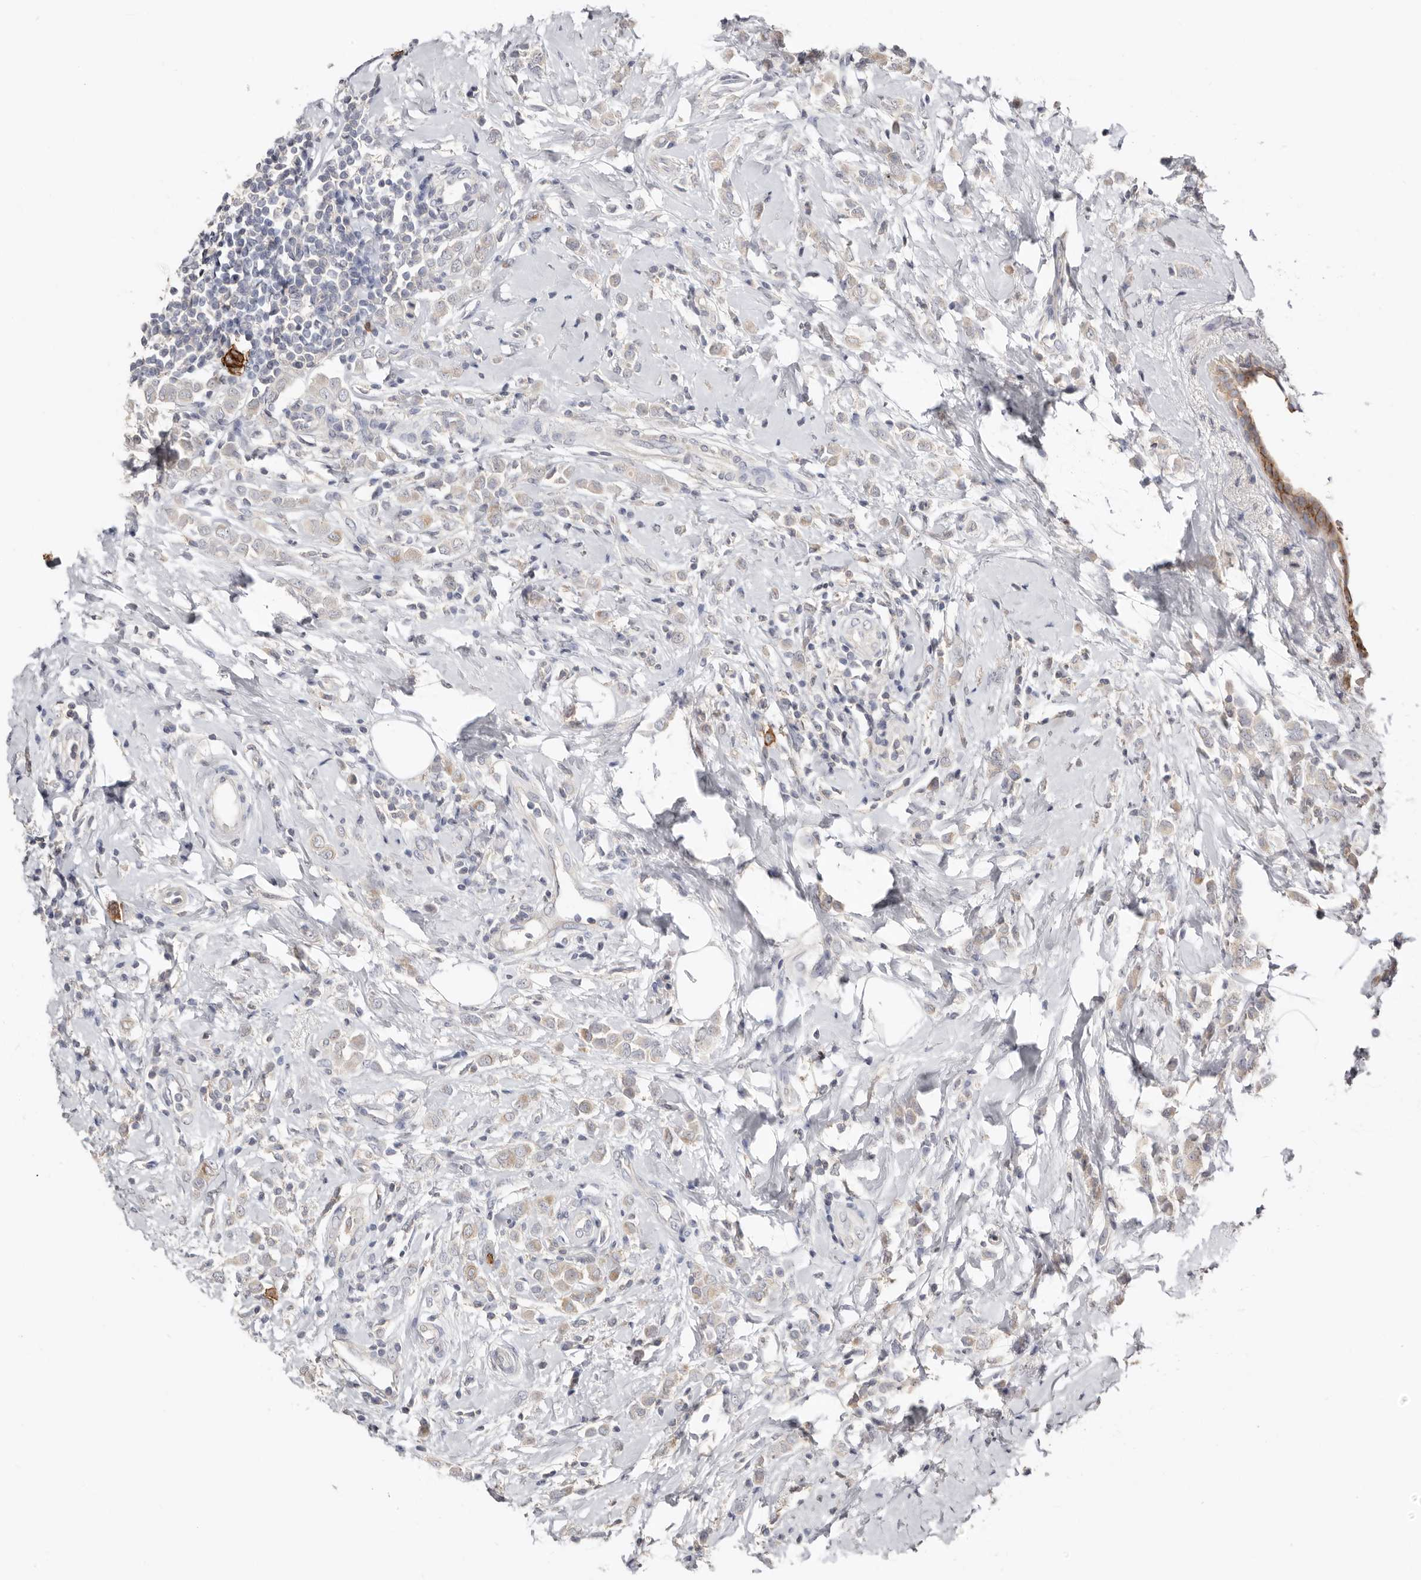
{"staining": {"intensity": "weak", "quantity": "25%-75%", "location": "cytoplasmic/membranous"}, "tissue": "breast cancer", "cell_type": "Tumor cells", "image_type": "cancer", "snomed": [{"axis": "morphology", "description": "Lobular carcinoma"}, {"axis": "topography", "description": "Breast"}], "caption": "This histopathology image displays IHC staining of human breast cancer, with low weak cytoplasmic/membranous staining in about 25%-75% of tumor cells.", "gene": "S100A14", "patient": {"sex": "female", "age": 47}}